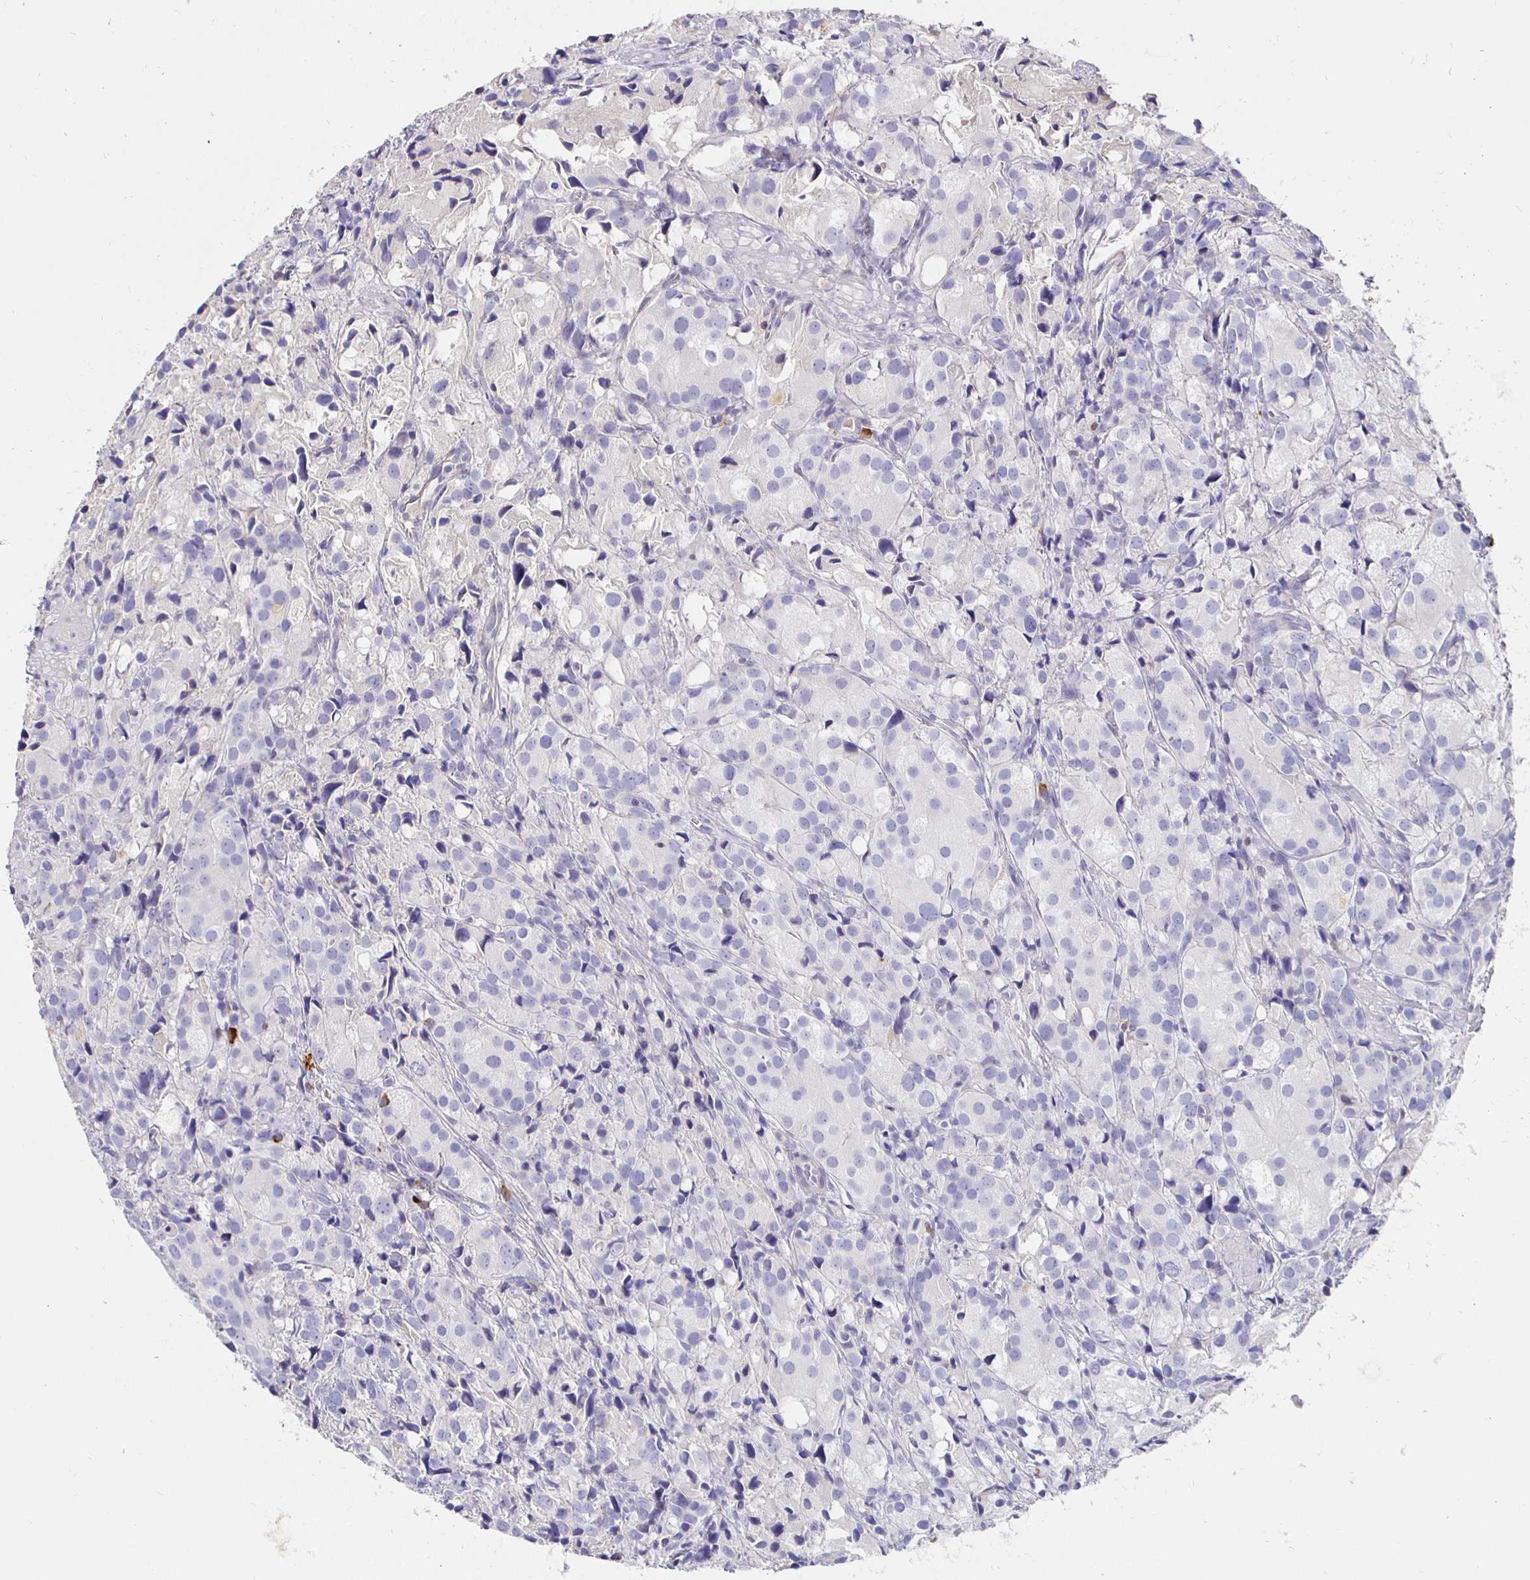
{"staining": {"intensity": "negative", "quantity": "none", "location": "none"}, "tissue": "prostate cancer", "cell_type": "Tumor cells", "image_type": "cancer", "snomed": [{"axis": "morphology", "description": "Adenocarcinoma, High grade"}, {"axis": "topography", "description": "Prostate"}], "caption": "This is an immunohistochemistry (IHC) micrograph of human prostate cancer. There is no positivity in tumor cells.", "gene": "CXCR3", "patient": {"sex": "male", "age": 86}}